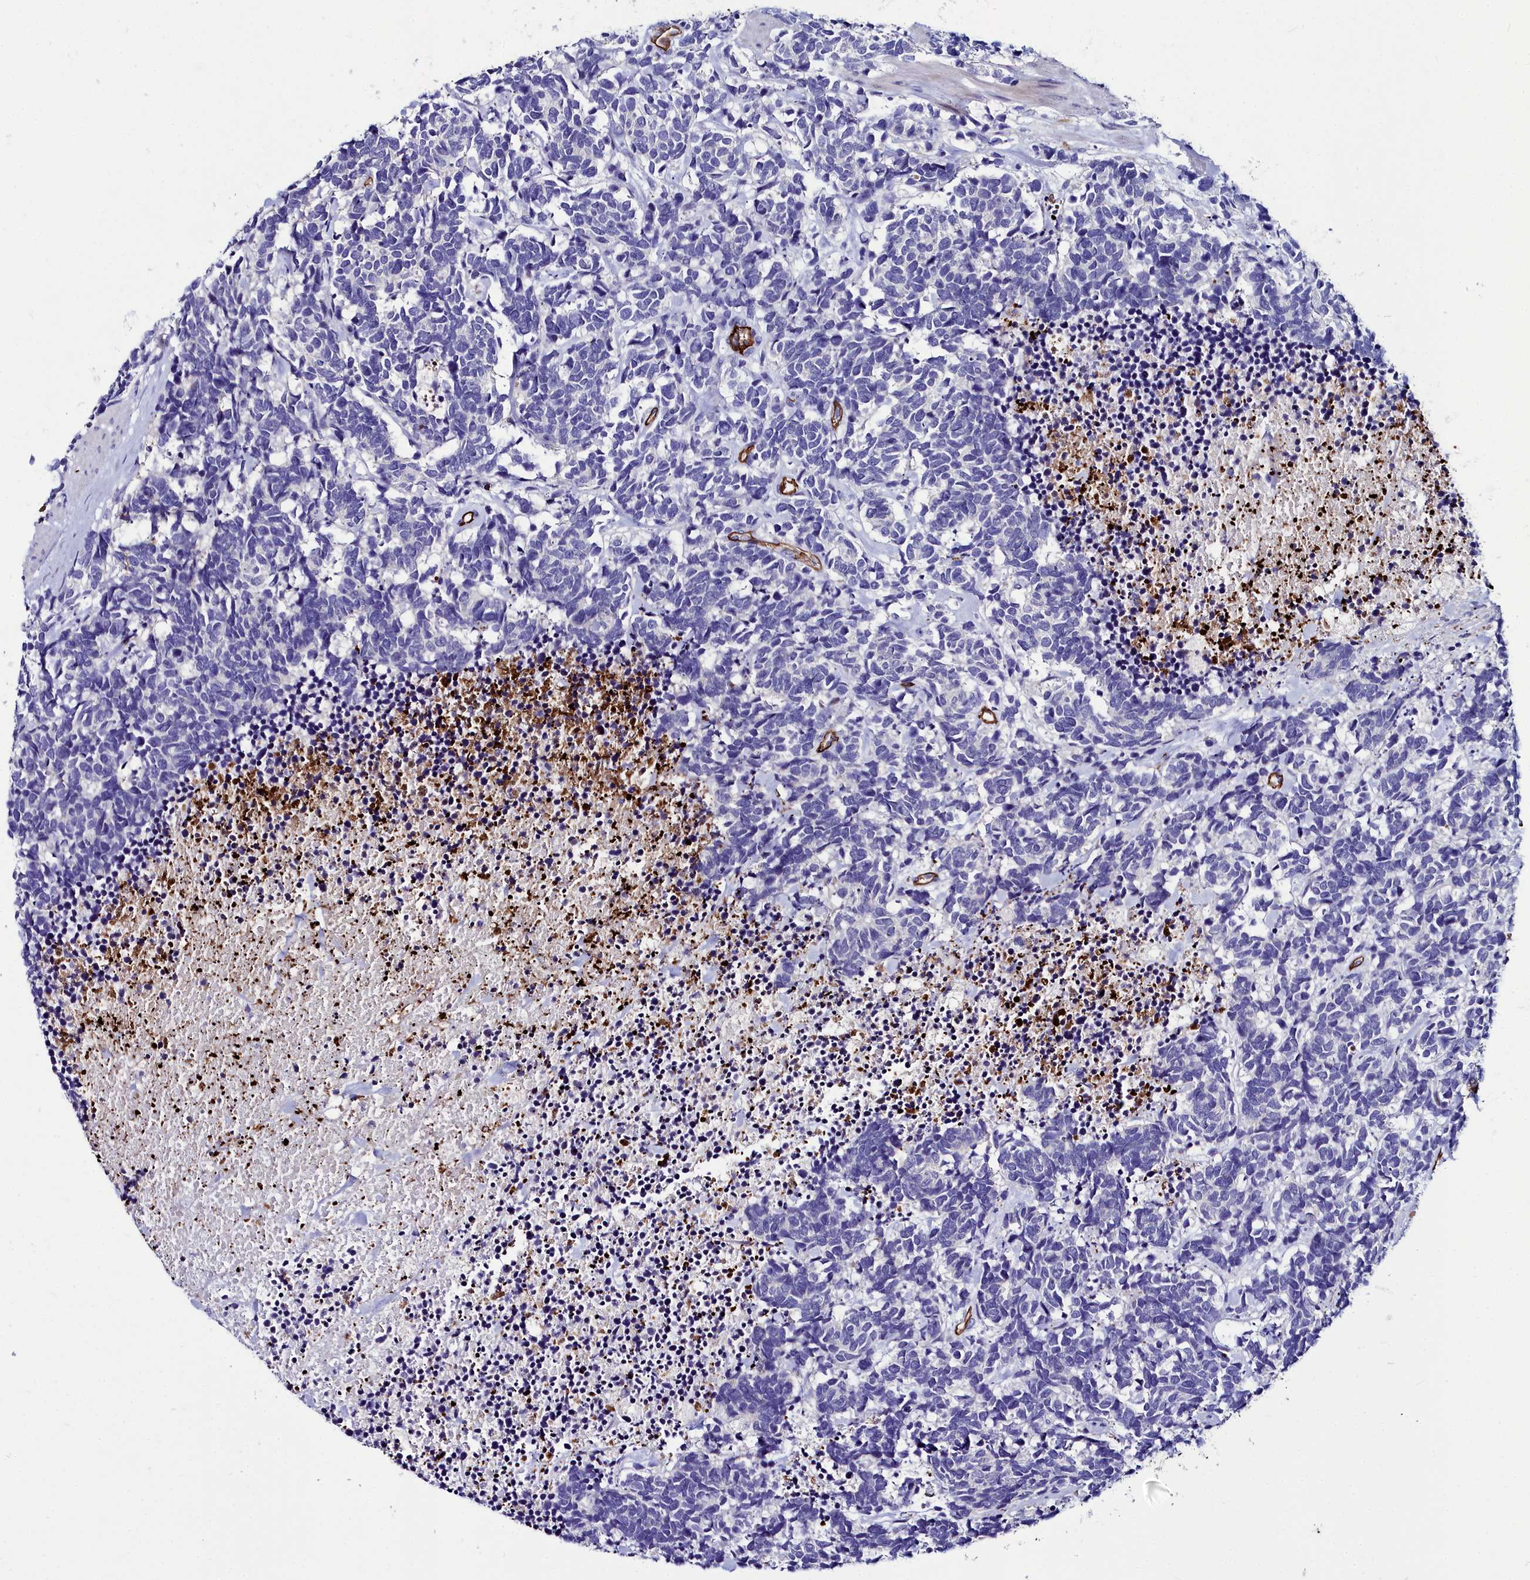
{"staining": {"intensity": "negative", "quantity": "none", "location": "none"}, "tissue": "carcinoid", "cell_type": "Tumor cells", "image_type": "cancer", "snomed": [{"axis": "morphology", "description": "Carcinoma, NOS"}, {"axis": "morphology", "description": "Carcinoid, malignant, NOS"}, {"axis": "topography", "description": "Prostate"}], "caption": "This is a image of IHC staining of carcinoid, which shows no positivity in tumor cells.", "gene": "CYP4F11", "patient": {"sex": "male", "age": 57}}